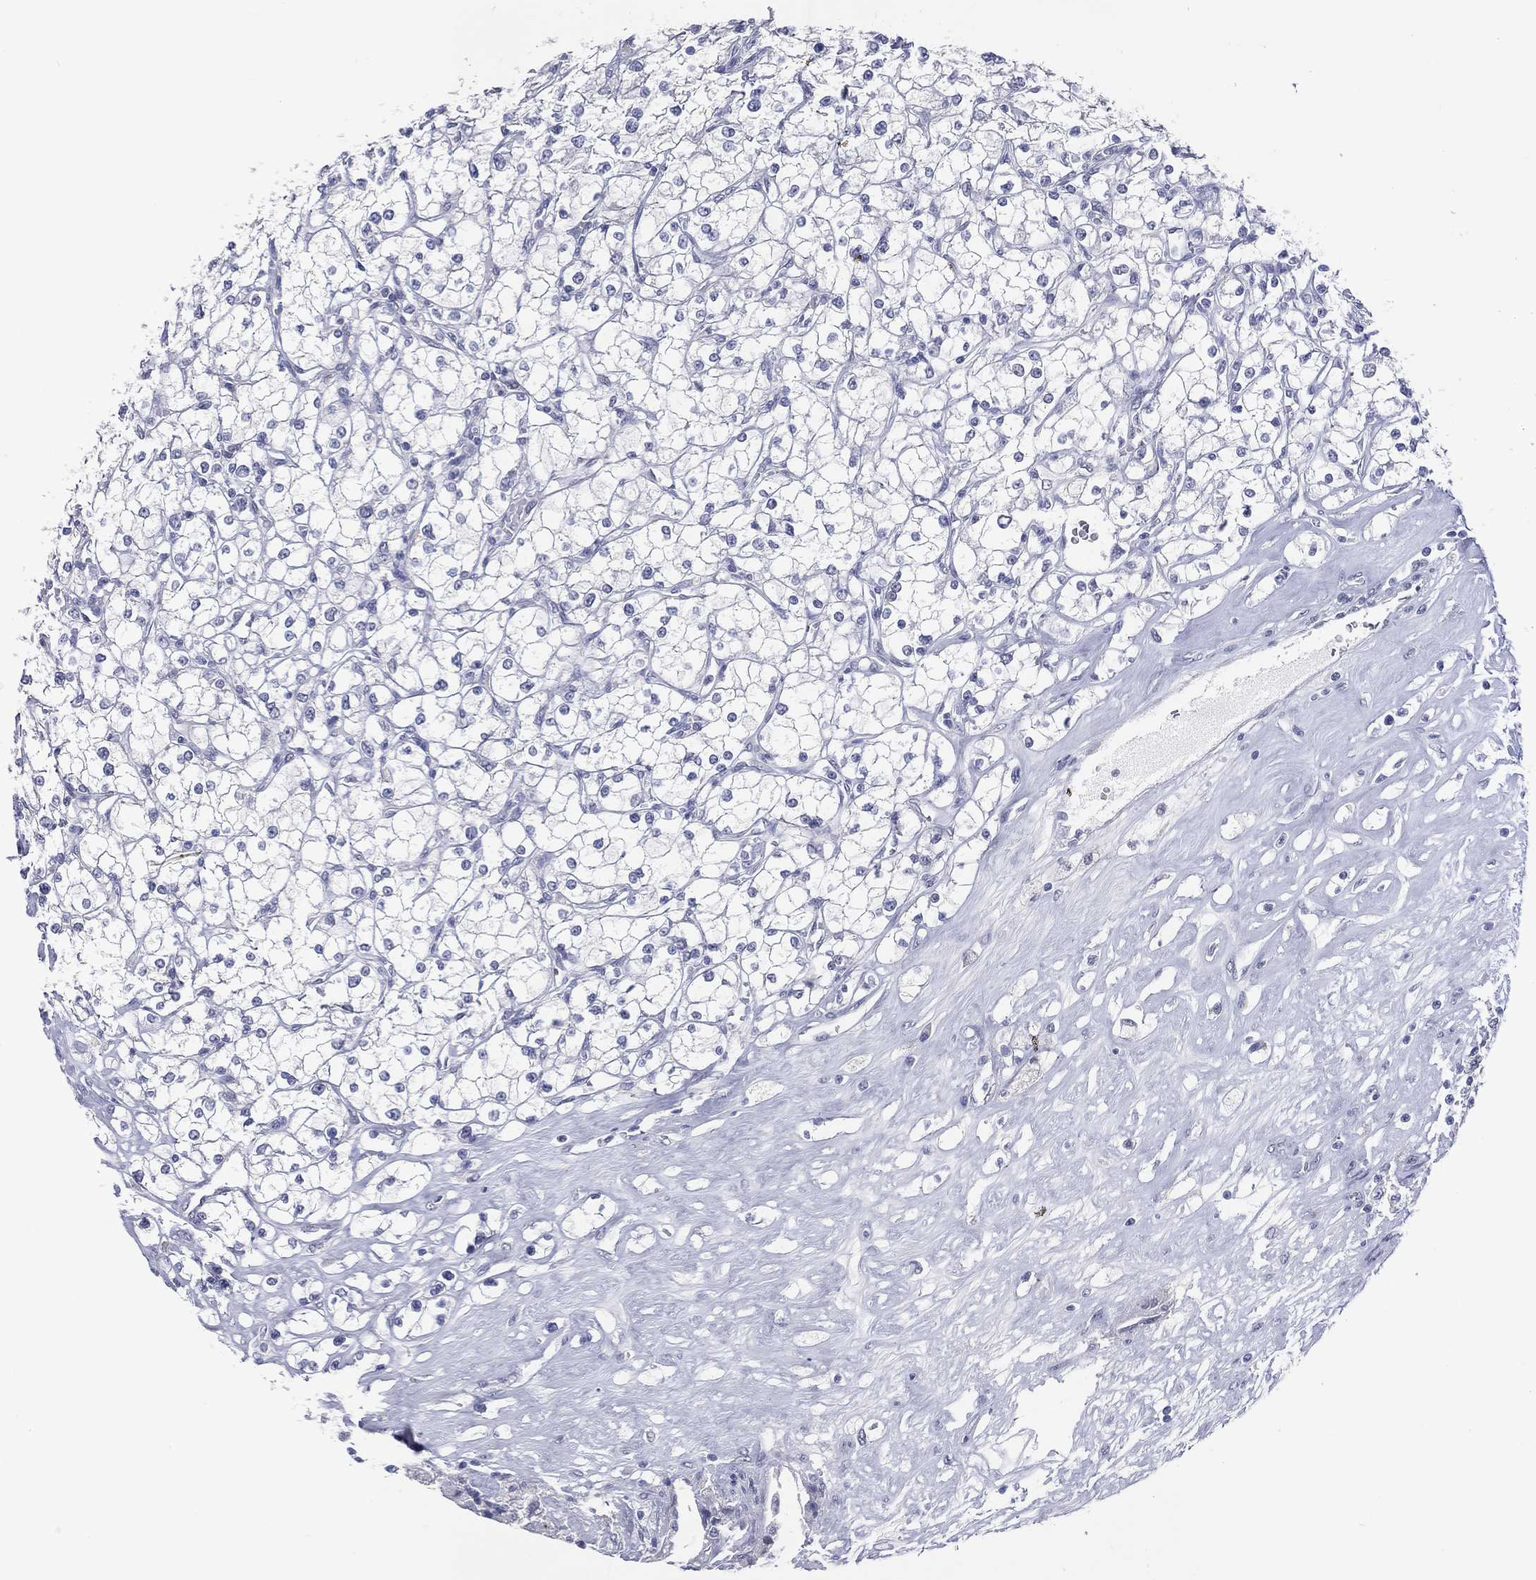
{"staining": {"intensity": "negative", "quantity": "none", "location": "none"}, "tissue": "renal cancer", "cell_type": "Tumor cells", "image_type": "cancer", "snomed": [{"axis": "morphology", "description": "Adenocarcinoma, NOS"}, {"axis": "topography", "description": "Kidney"}], "caption": "Immunohistochemistry (IHC) photomicrograph of neoplastic tissue: human renal cancer (adenocarcinoma) stained with DAB (3,3'-diaminobenzidine) shows no significant protein expression in tumor cells.", "gene": "CFAP58", "patient": {"sex": "male", "age": 67}}